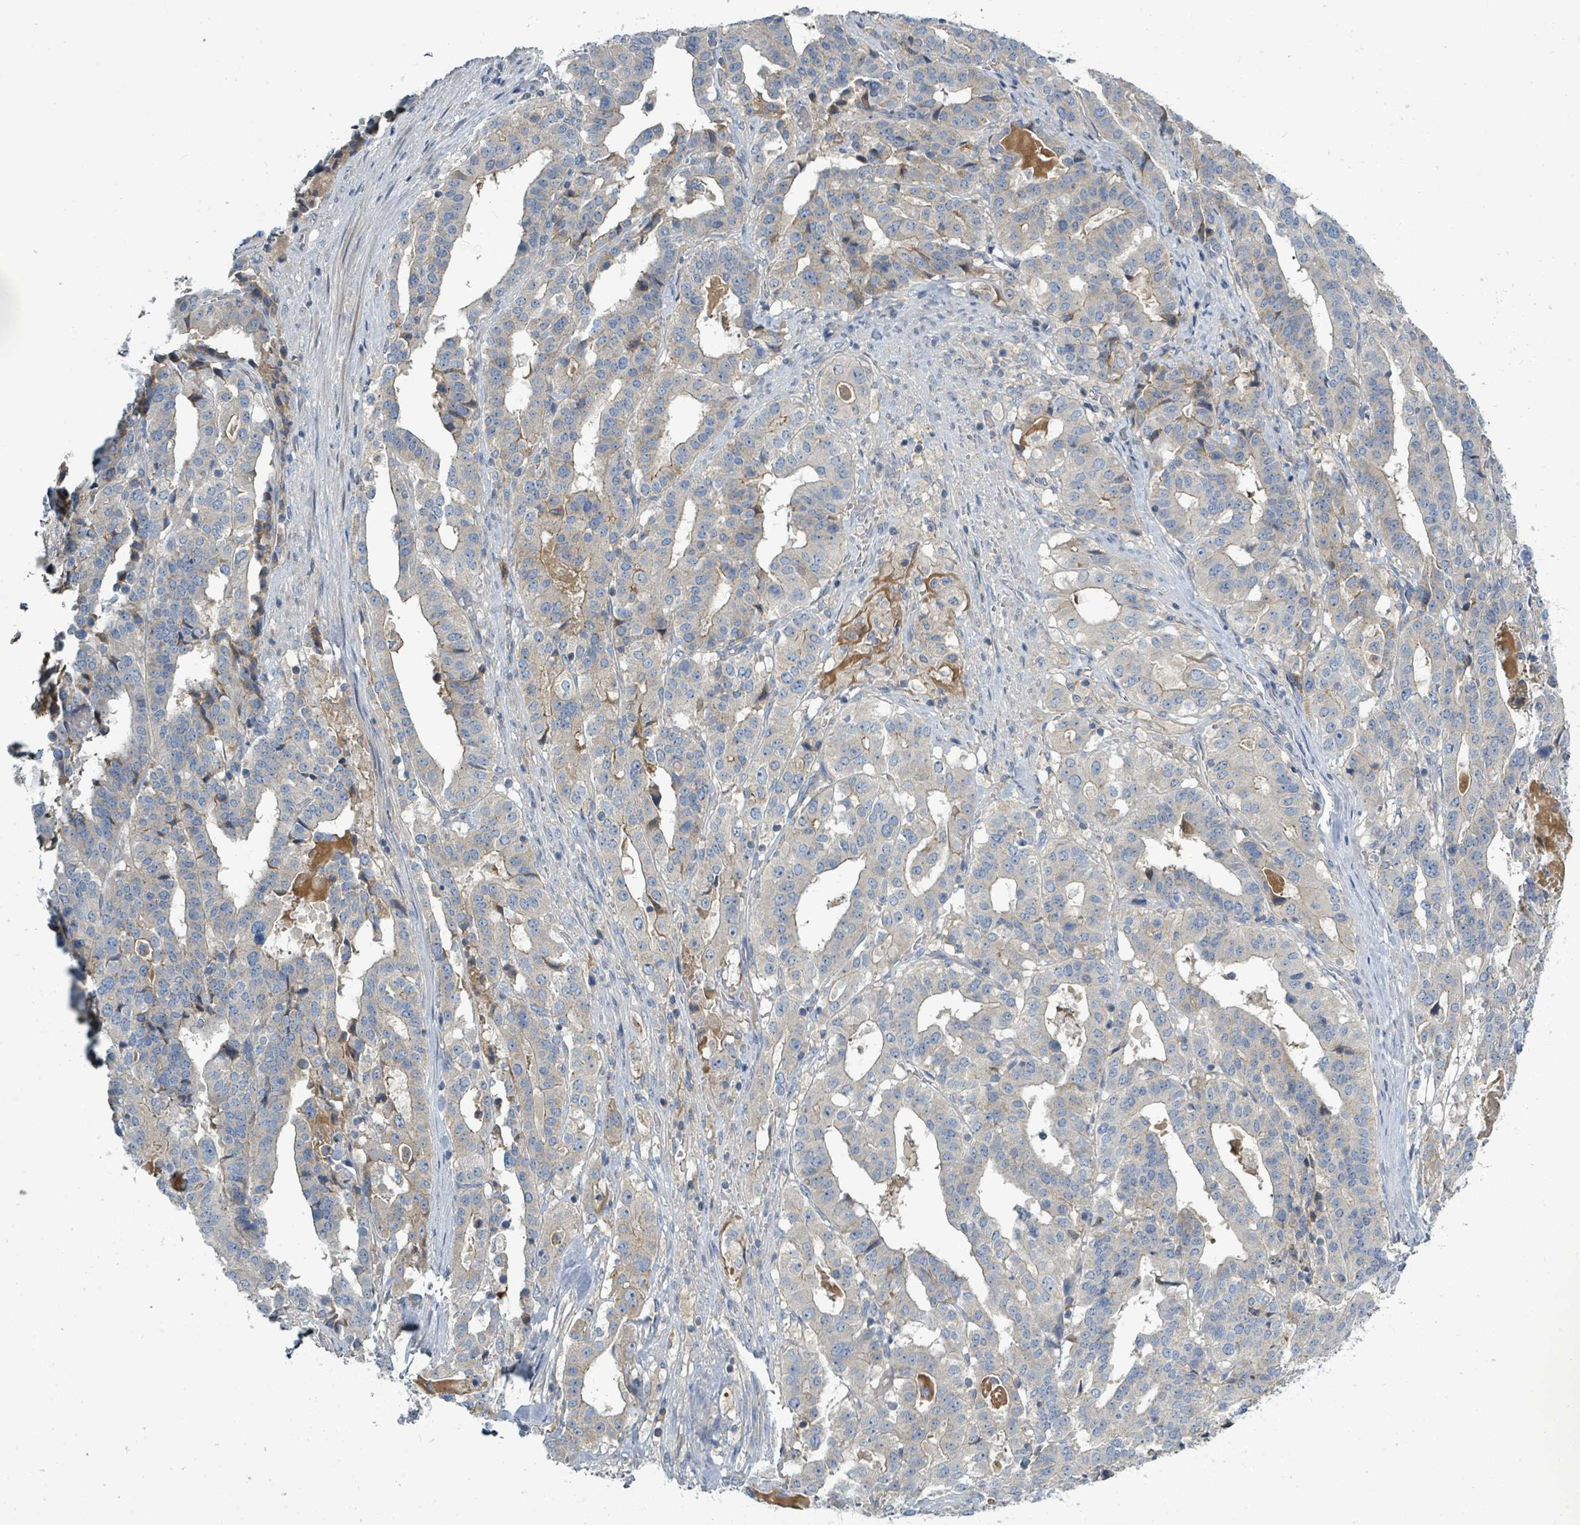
{"staining": {"intensity": "negative", "quantity": "none", "location": "none"}, "tissue": "stomach cancer", "cell_type": "Tumor cells", "image_type": "cancer", "snomed": [{"axis": "morphology", "description": "Adenocarcinoma, NOS"}, {"axis": "topography", "description": "Stomach"}], "caption": "Protein analysis of stomach cancer shows no significant staining in tumor cells.", "gene": "SLC25A23", "patient": {"sex": "male", "age": 48}}